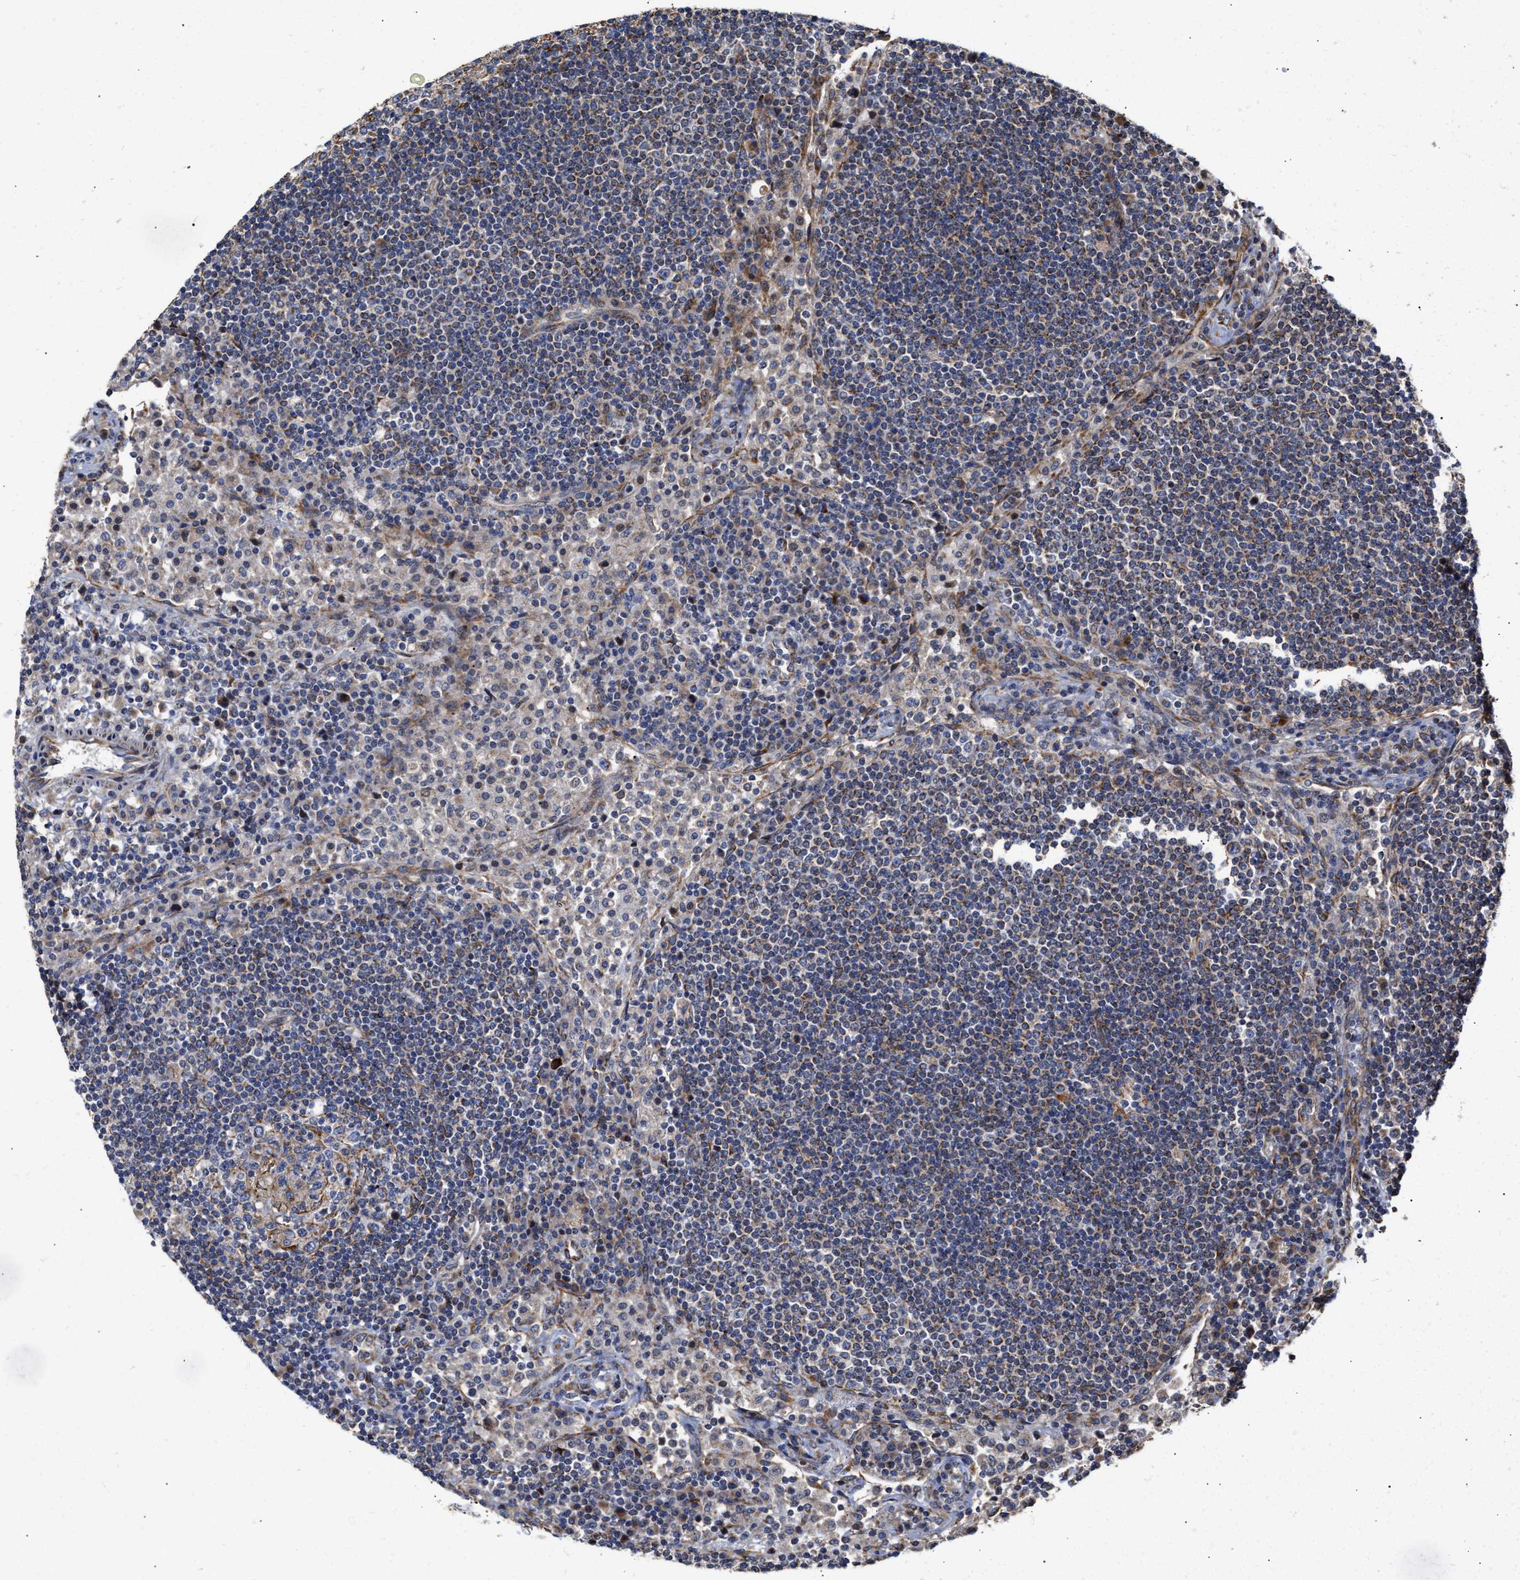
{"staining": {"intensity": "moderate", "quantity": "<25%", "location": "cytoplasmic/membranous"}, "tissue": "lymph node", "cell_type": "Germinal center cells", "image_type": "normal", "snomed": [{"axis": "morphology", "description": "Normal tissue, NOS"}, {"axis": "topography", "description": "Lymph node"}], "caption": "Immunohistochemistry histopathology image of benign lymph node stained for a protein (brown), which reveals low levels of moderate cytoplasmic/membranous staining in approximately <25% of germinal center cells.", "gene": "MALSU1", "patient": {"sex": "female", "age": 53}}